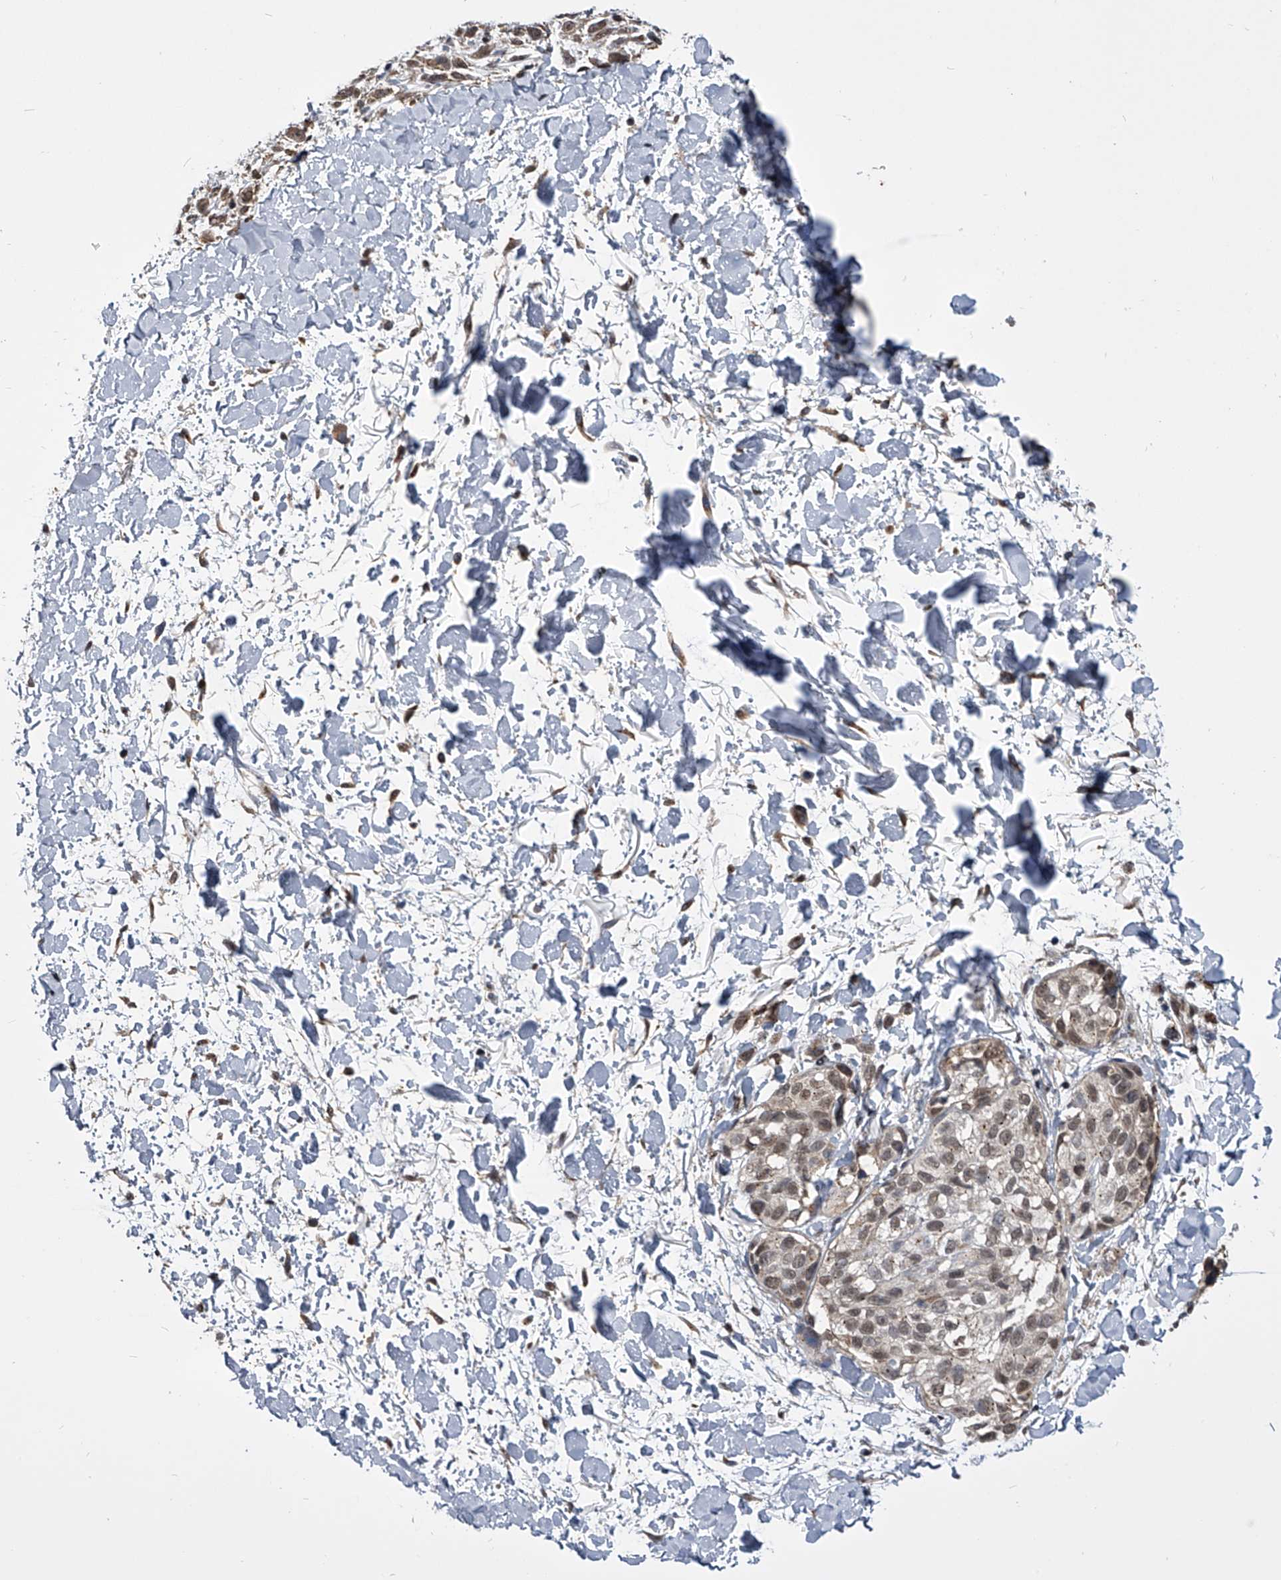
{"staining": {"intensity": "weak", "quantity": ">75%", "location": "nuclear"}, "tissue": "melanoma", "cell_type": "Tumor cells", "image_type": "cancer", "snomed": [{"axis": "morphology", "description": "Malignant melanoma, Metastatic site"}, {"axis": "topography", "description": "Skin"}], "caption": "This histopathology image reveals melanoma stained with immunohistochemistry (IHC) to label a protein in brown. The nuclear of tumor cells show weak positivity for the protein. Nuclei are counter-stained blue.", "gene": "ZNF76", "patient": {"sex": "female", "age": 72}}